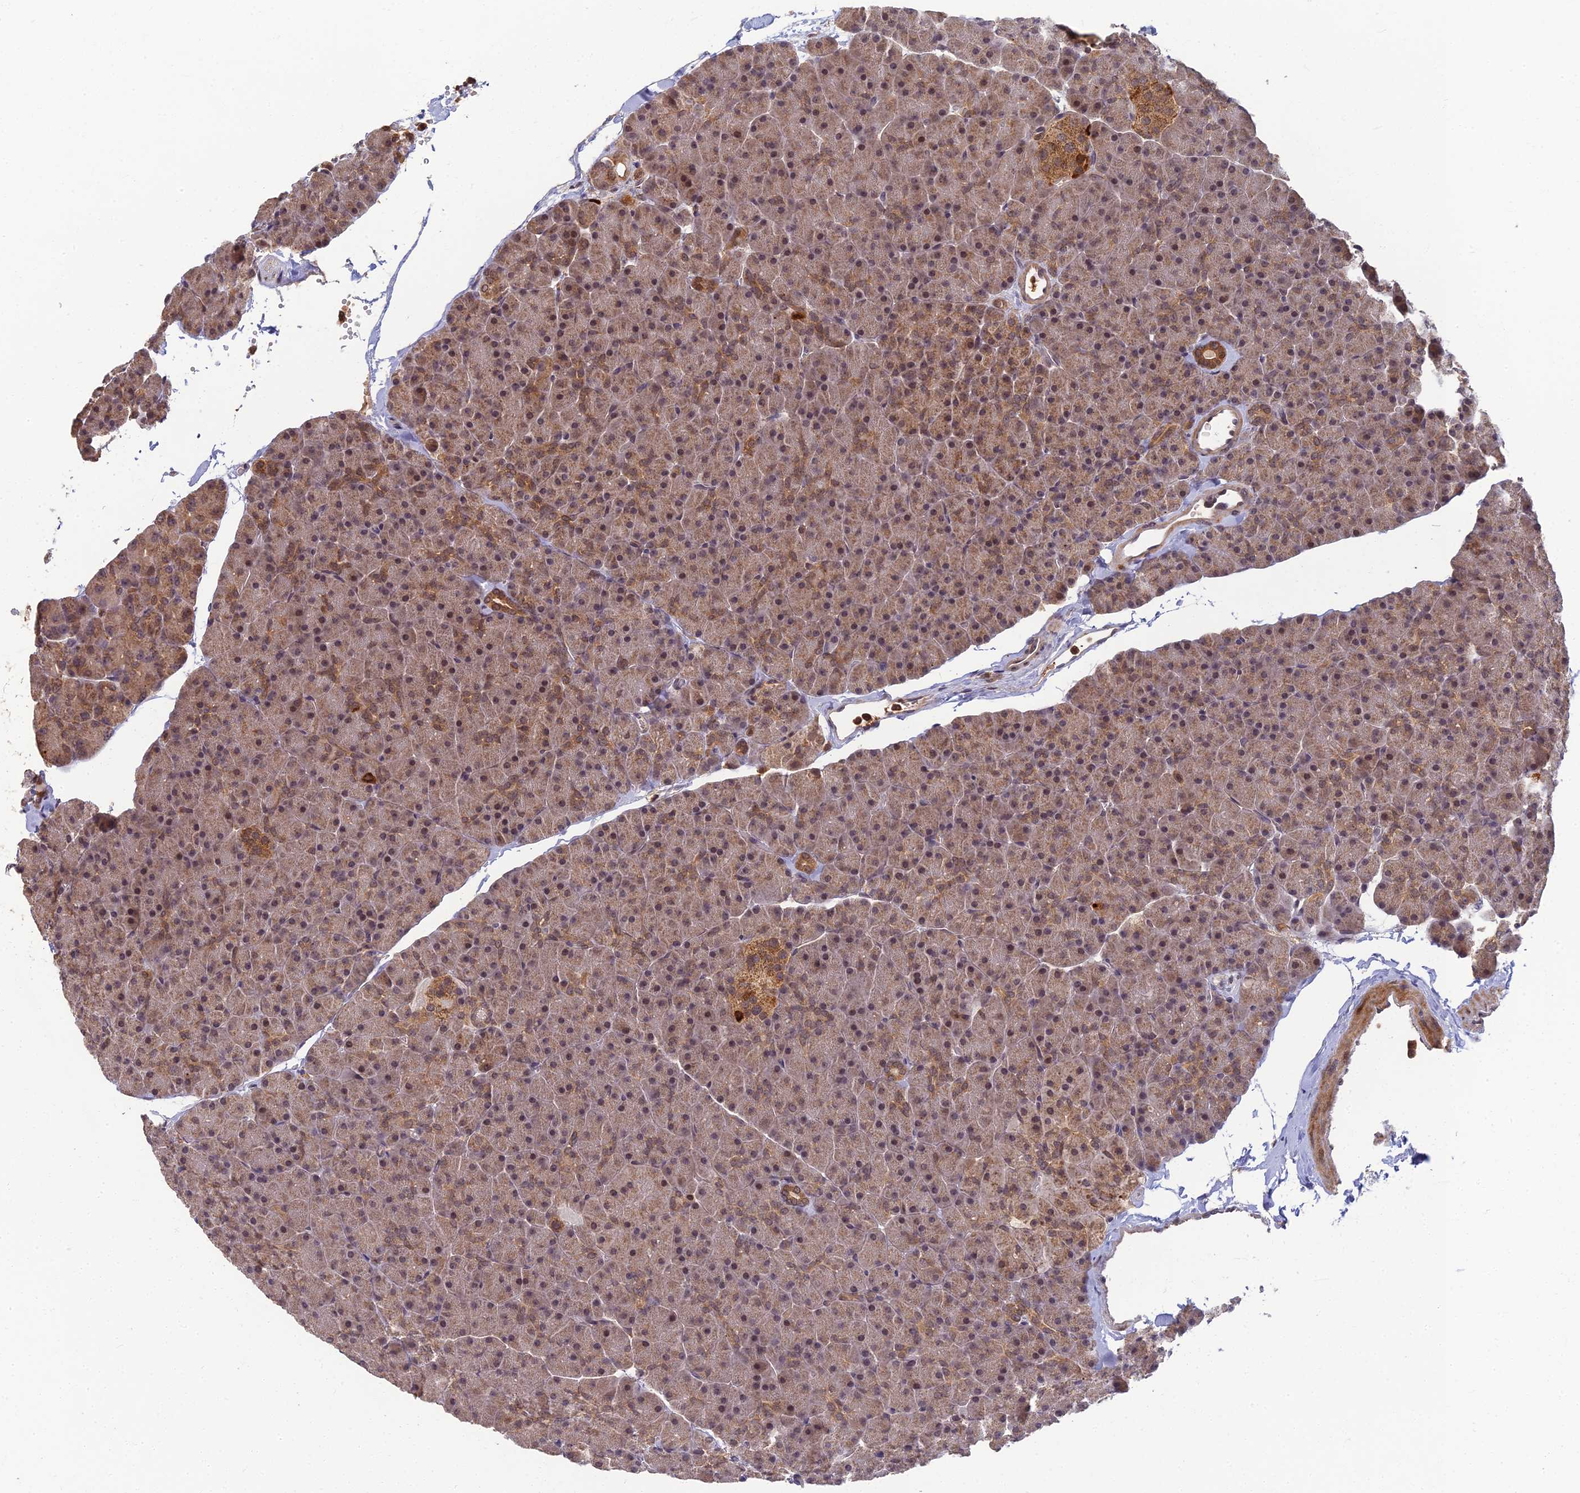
{"staining": {"intensity": "moderate", "quantity": ">75%", "location": "cytoplasmic/membranous,nuclear"}, "tissue": "pancreas", "cell_type": "Exocrine glandular cells", "image_type": "normal", "snomed": [{"axis": "morphology", "description": "Normal tissue, NOS"}, {"axis": "topography", "description": "Pancreas"}], "caption": "IHC (DAB) staining of normal human pancreas exhibits moderate cytoplasmic/membranous,nuclear protein positivity in approximately >75% of exocrine glandular cells.", "gene": "RGL3", "patient": {"sex": "male", "age": 36}}